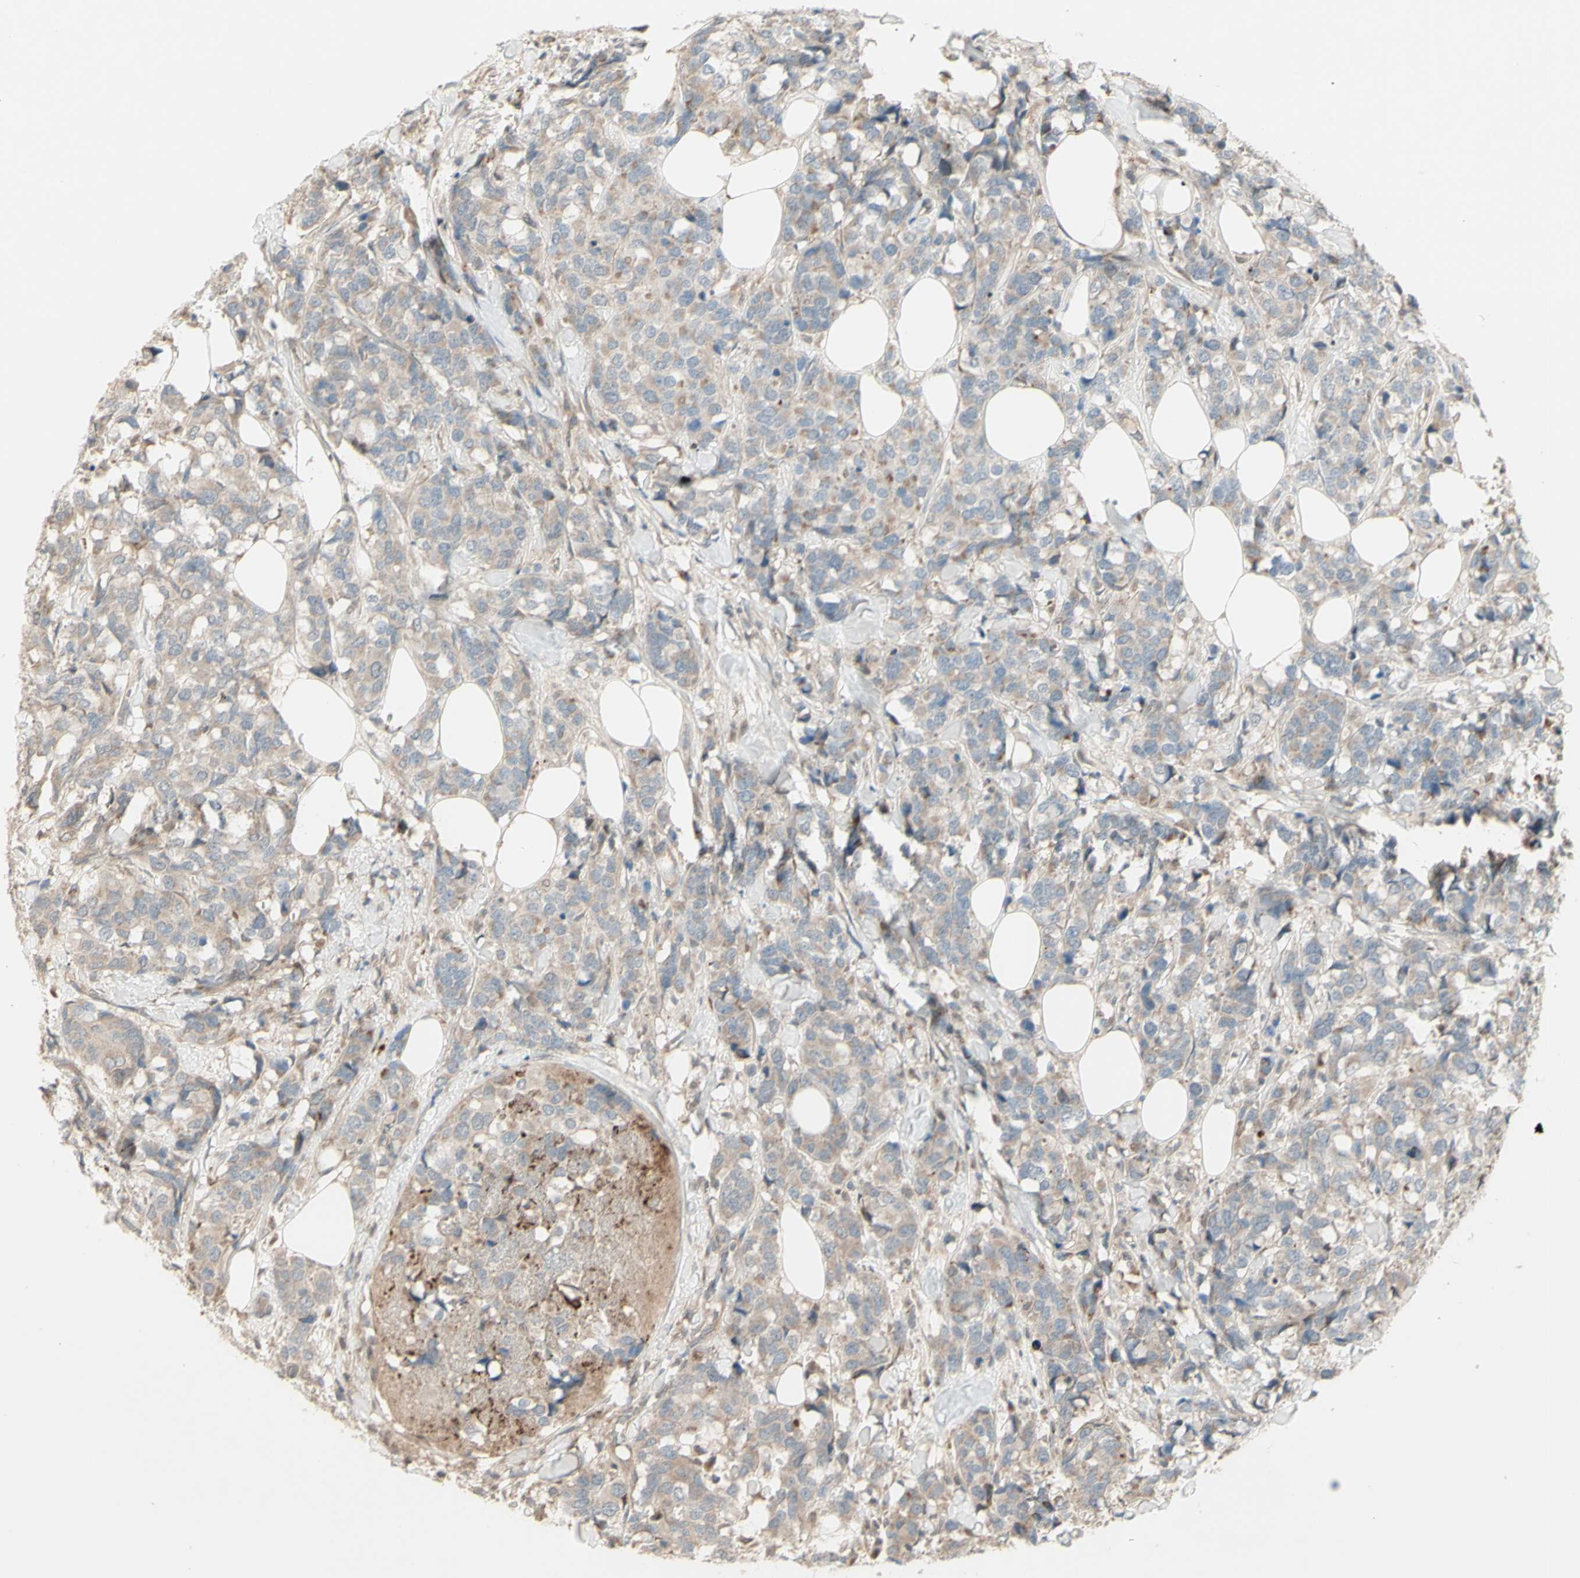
{"staining": {"intensity": "weak", "quantity": ">75%", "location": "cytoplasmic/membranous"}, "tissue": "breast cancer", "cell_type": "Tumor cells", "image_type": "cancer", "snomed": [{"axis": "morphology", "description": "Lobular carcinoma"}, {"axis": "topography", "description": "Breast"}], "caption": "The micrograph shows a brown stain indicating the presence of a protein in the cytoplasmic/membranous of tumor cells in breast cancer.", "gene": "OSTM1", "patient": {"sex": "female", "age": 59}}